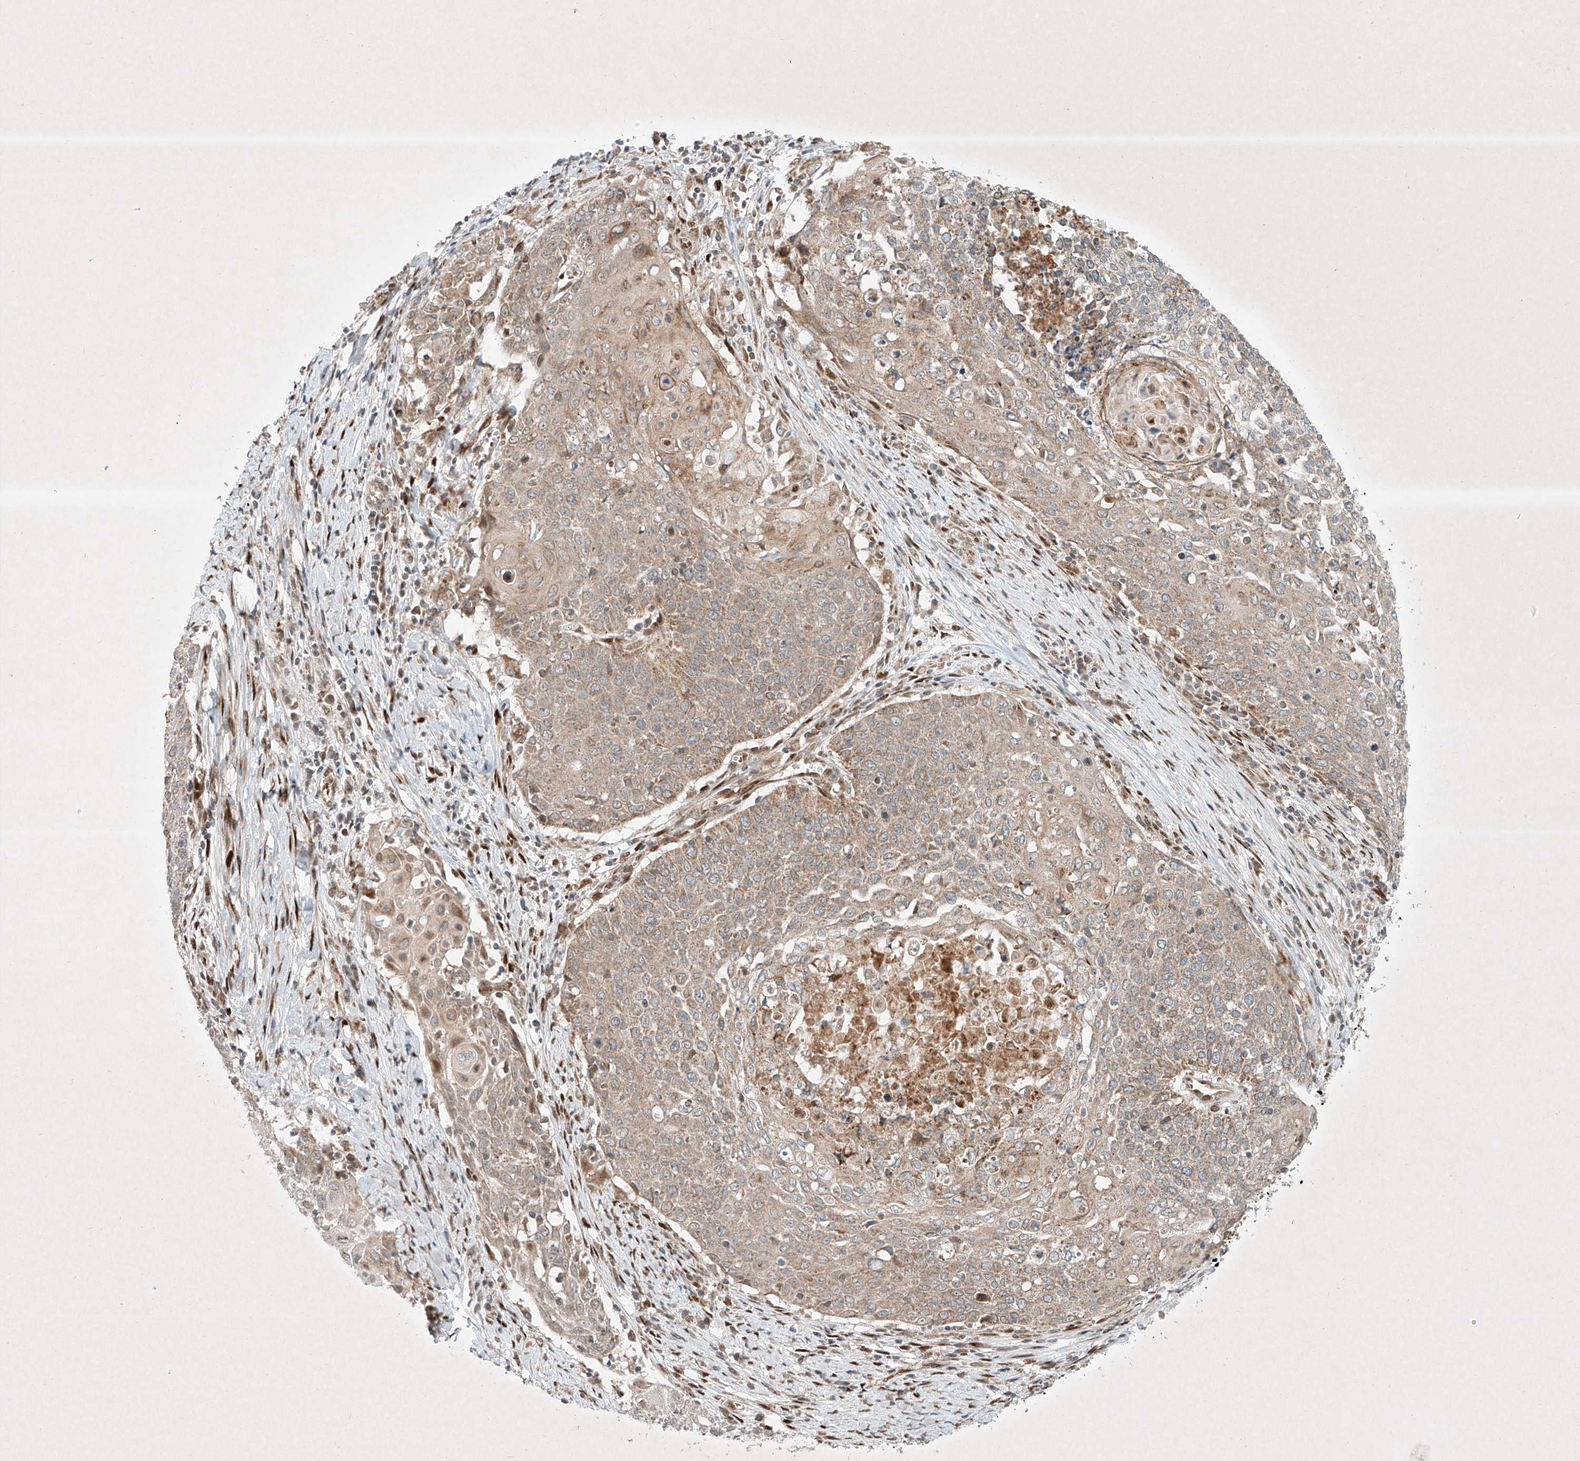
{"staining": {"intensity": "weak", "quantity": ">75%", "location": "cytoplasmic/membranous"}, "tissue": "cervical cancer", "cell_type": "Tumor cells", "image_type": "cancer", "snomed": [{"axis": "morphology", "description": "Squamous cell carcinoma, NOS"}, {"axis": "topography", "description": "Cervix"}], "caption": "A brown stain shows weak cytoplasmic/membranous positivity of a protein in cervical cancer tumor cells.", "gene": "EPG5", "patient": {"sex": "female", "age": 39}}